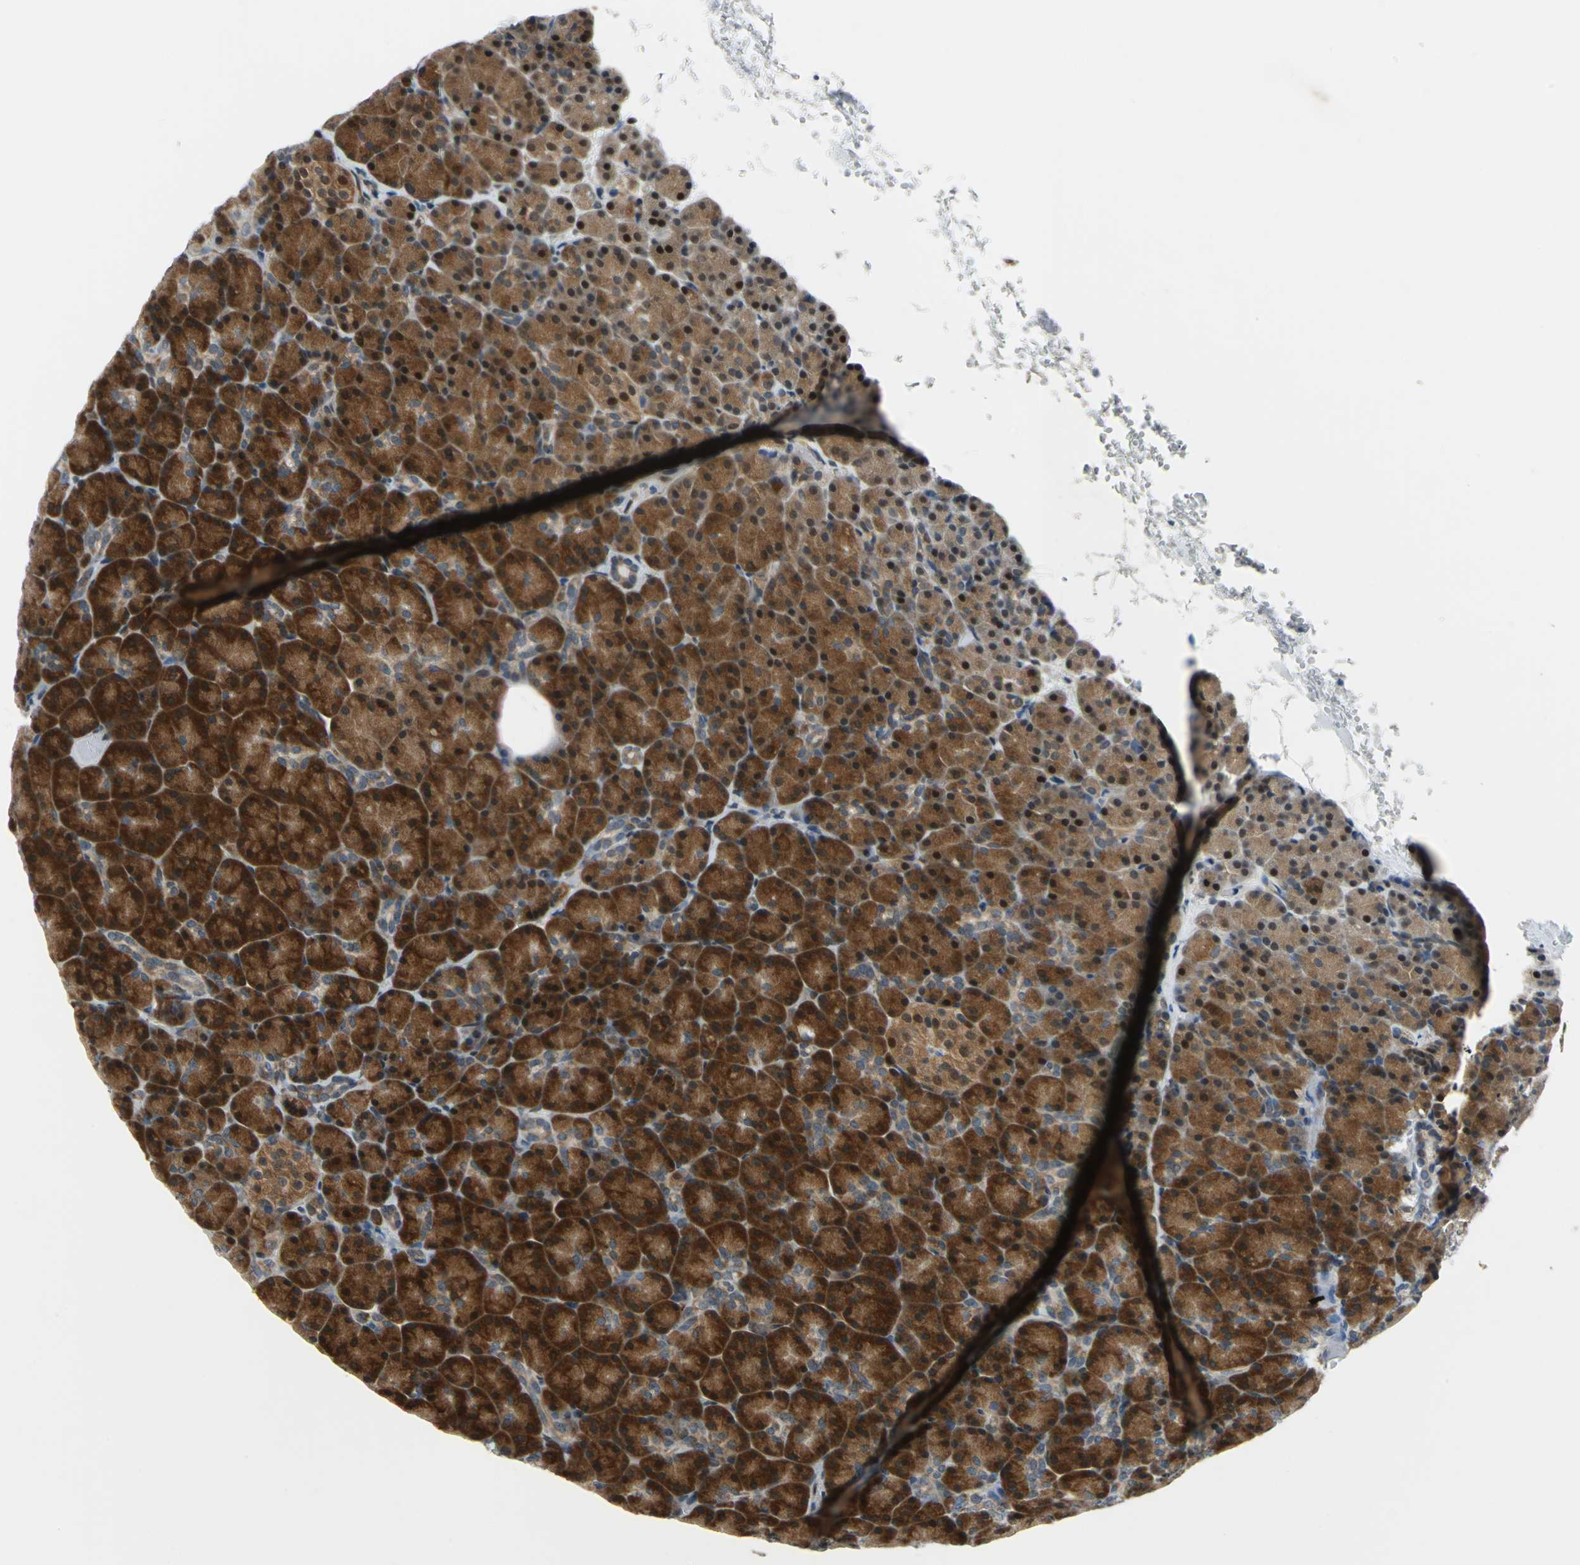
{"staining": {"intensity": "strong", "quantity": ">75%", "location": "cytoplasmic/membranous,nuclear"}, "tissue": "pancreas", "cell_type": "Exocrine glandular cells", "image_type": "normal", "snomed": [{"axis": "morphology", "description": "Normal tissue, NOS"}, {"axis": "topography", "description": "Pancreas"}], "caption": "DAB immunohistochemical staining of benign pancreas reveals strong cytoplasmic/membranous,nuclear protein staining in about >75% of exocrine glandular cells.", "gene": "POLR3K", "patient": {"sex": "female", "age": 43}}